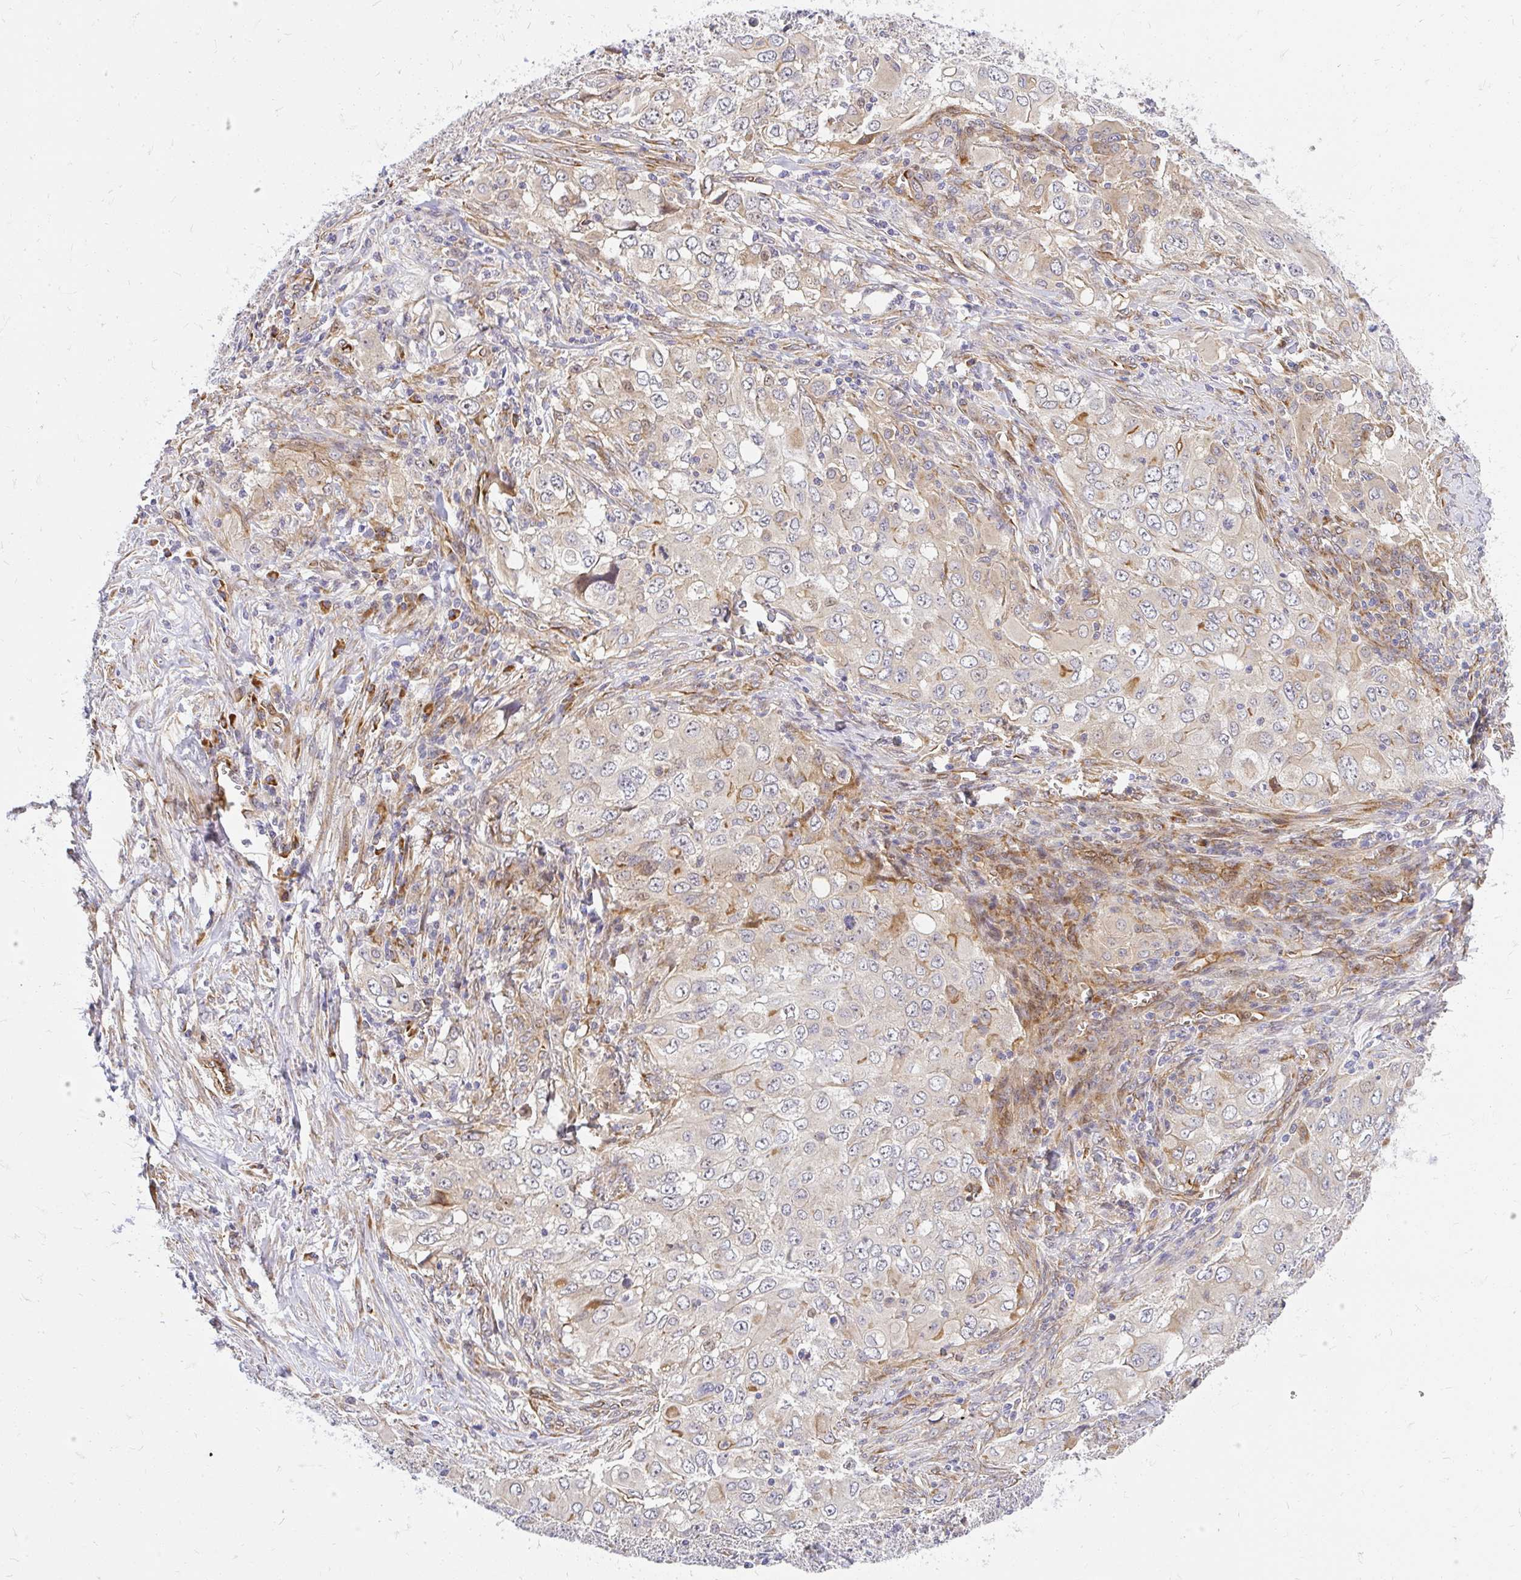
{"staining": {"intensity": "weak", "quantity": "25%-75%", "location": "cytoplasmic/membranous"}, "tissue": "lung cancer", "cell_type": "Tumor cells", "image_type": "cancer", "snomed": [{"axis": "morphology", "description": "Adenocarcinoma, NOS"}, {"axis": "morphology", "description": "Adenocarcinoma, metastatic, NOS"}, {"axis": "topography", "description": "Lymph node"}, {"axis": "topography", "description": "Lung"}], "caption": "Lung cancer (metastatic adenocarcinoma) stained for a protein displays weak cytoplasmic/membranous positivity in tumor cells.", "gene": "RSKR", "patient": {"sex": "female", "age": 42}}